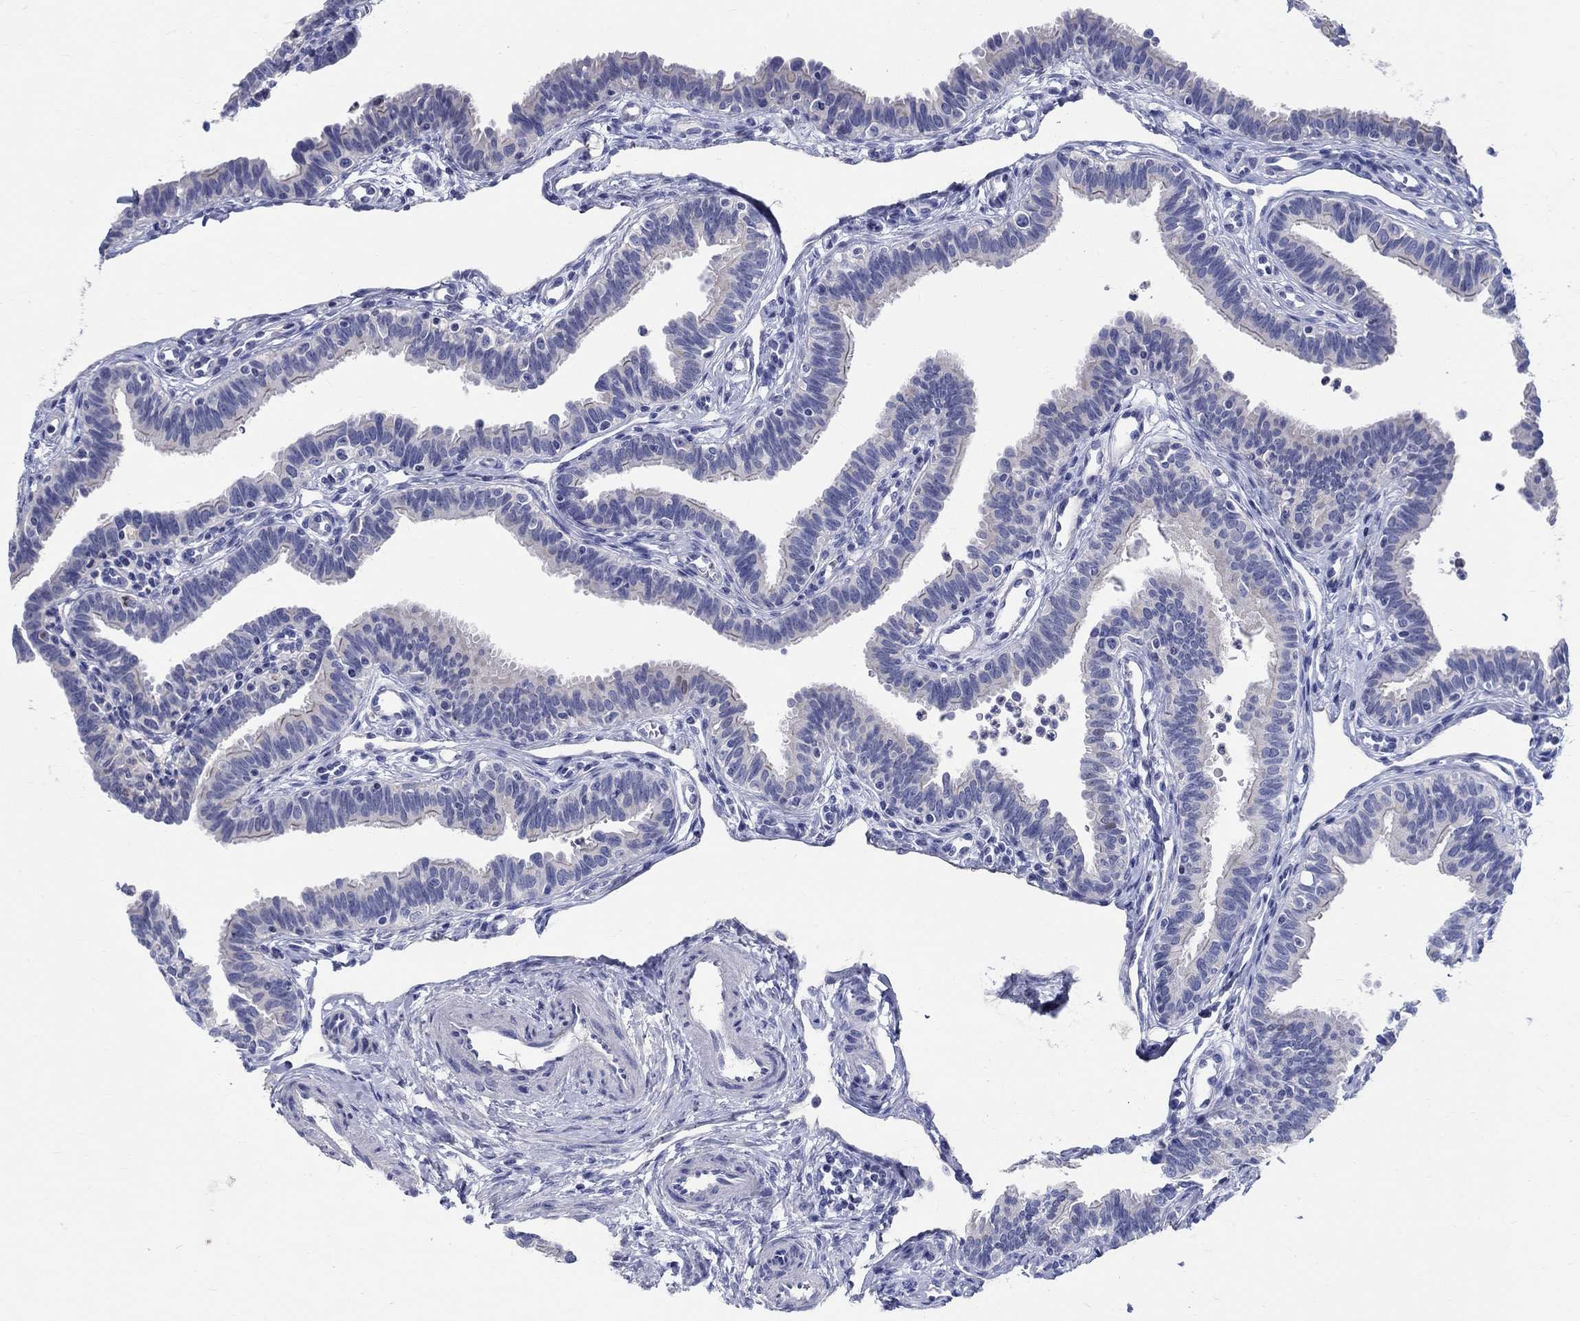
{"staining": {"intensity": "negative", "quantity": "none", "location": "none"}, "tissue": "fallopian tube", "cell_type": "Glandular cells", "image_type": "normal", "snomed": [{"axis": "morphology", "description": "Normal tissue, NOS"}, {"axis": "topography", "description": "Fallopian tube"}], "caption": "Glandular cells are negative for protein expression in normal human fallopian tube. The staining is performed using DAB (3,3'-diaminobenzidine) brown chromogen with nuclei counter-stained in using hematoxylin.", "gene": "SOX2", "patient": {"sex": "female", "age": 36}}